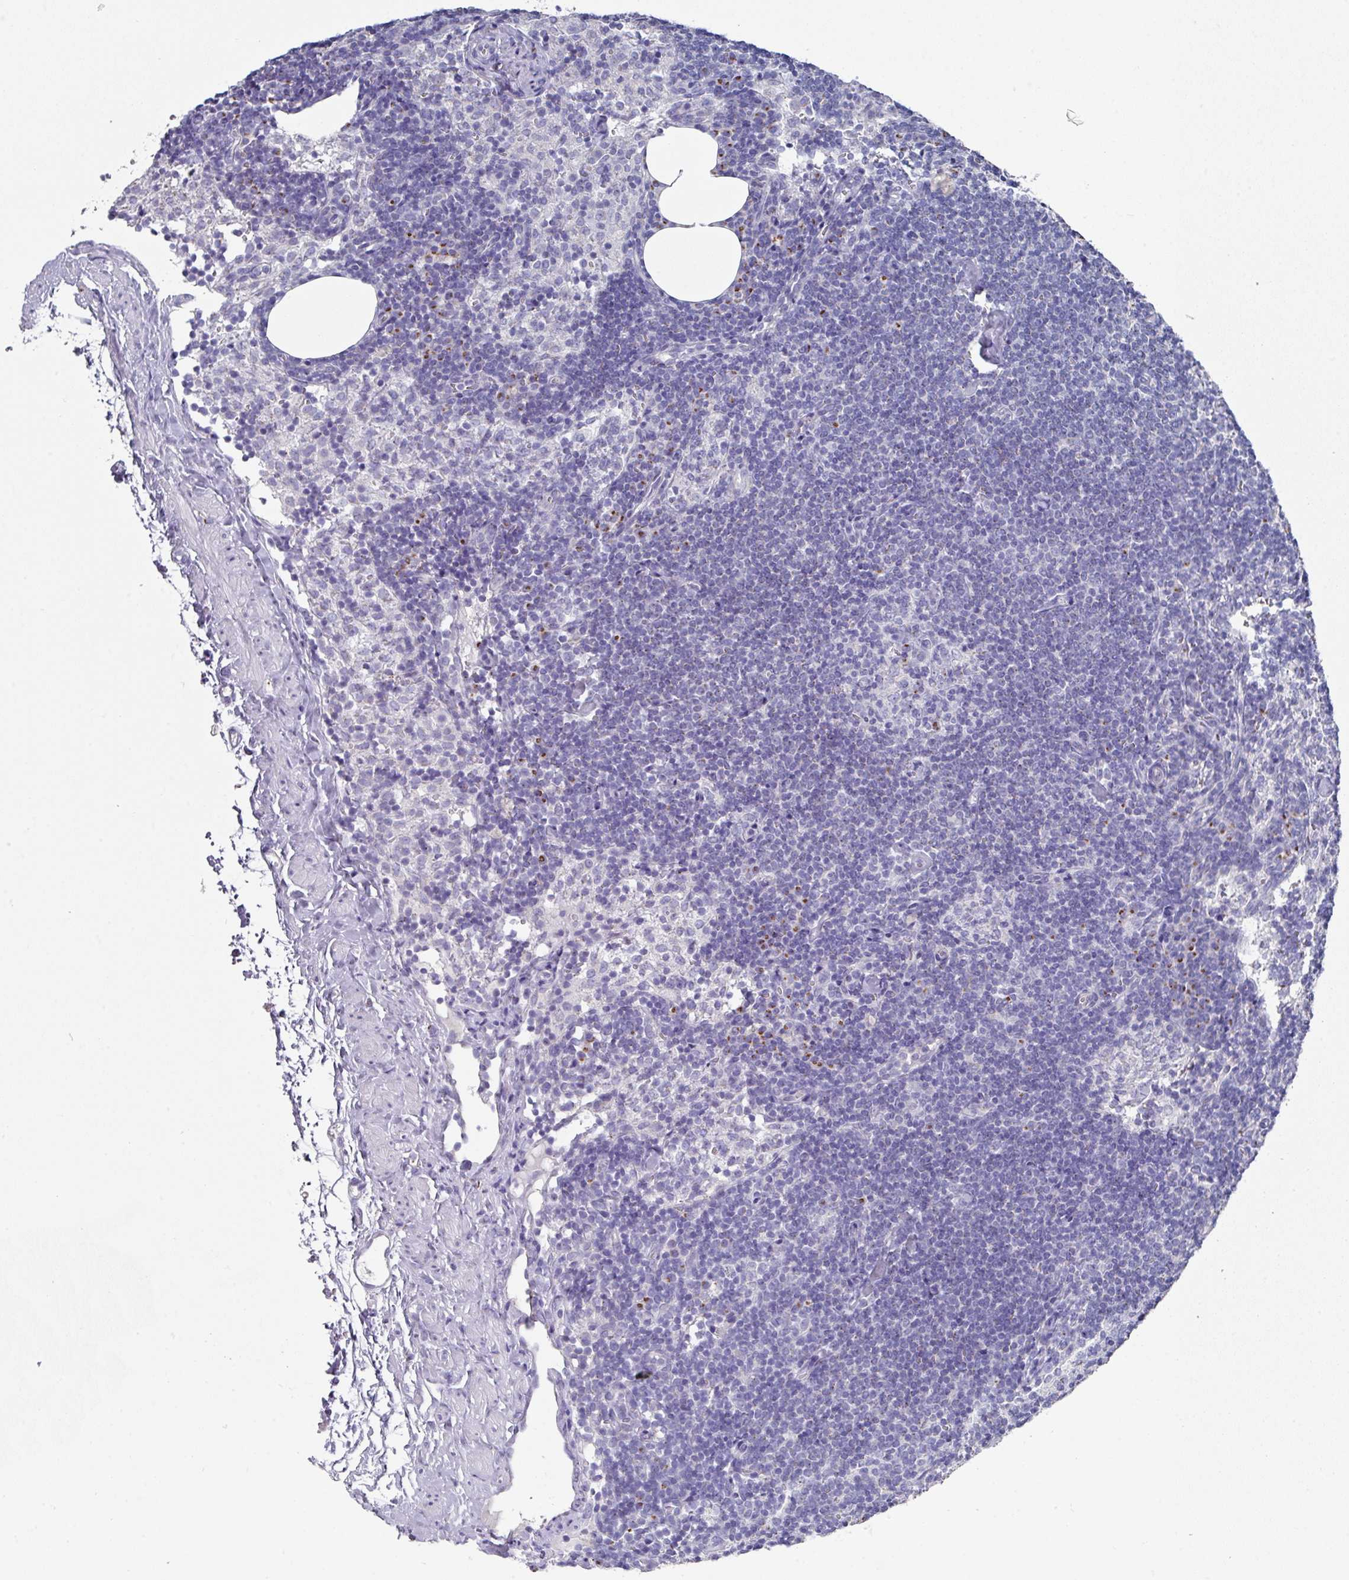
{"staining": {"intensity": "moderate", "quantity": "<25%", "location": "cytoplasmic/membranous"}, "tissue": "lymph node", "cell_type": "Germinal center cells", "image_type": "normal", "snomed": [{"axis": "morphology", "description": "Normal tissue, NOS"}, {"axis": "topography", "description": "Lymph node"}], "caption": "Normal lymph node shows moderate cytoplasmic/membranous expression in approximately <25% of germinal center cells.", "gene": "VKORC1L1", "patient": {"sex": "female", "age": 52}}